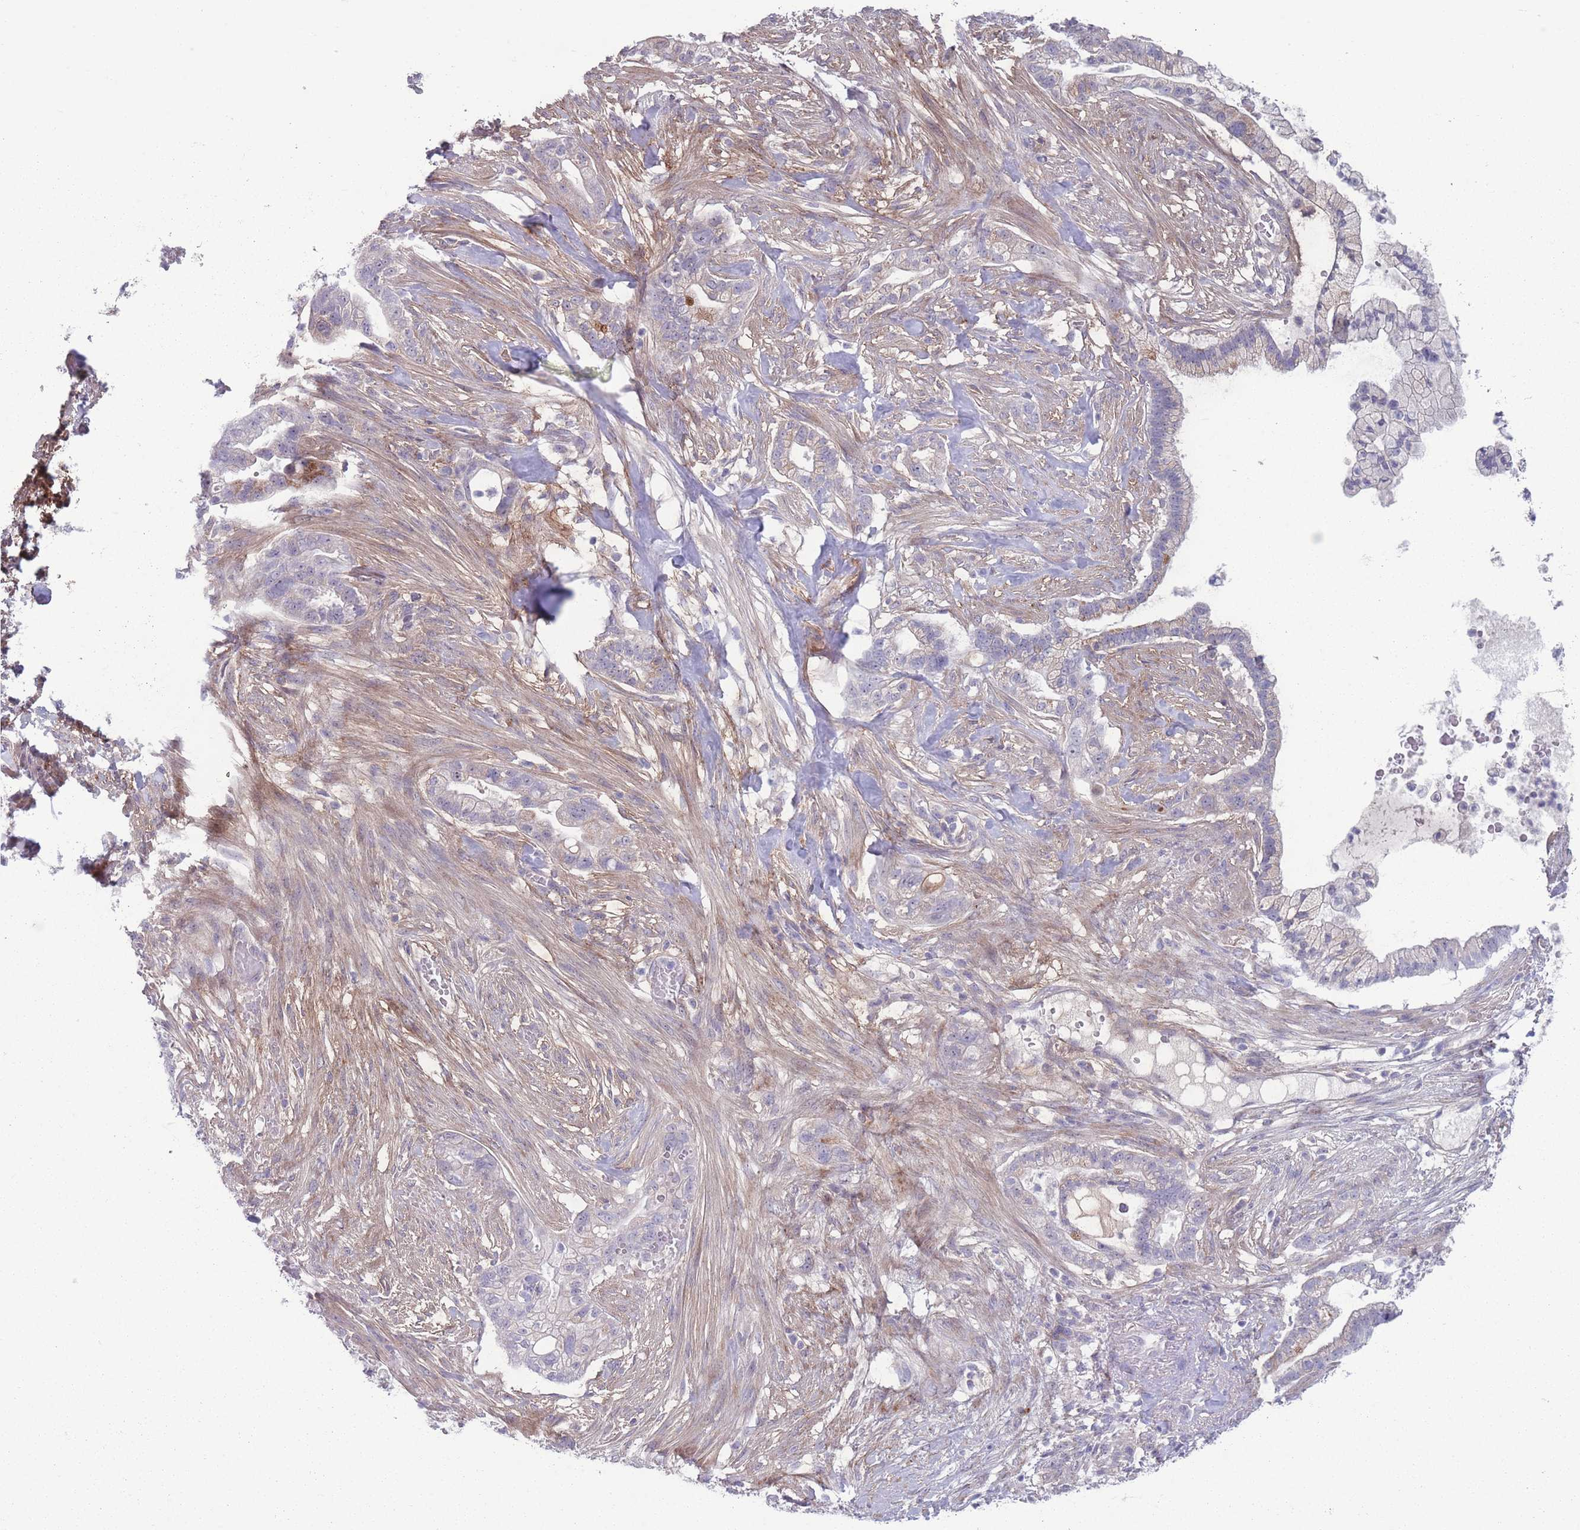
{"staining": {"intensity": "weak", "quantity": "<25%", "location": "cytoplasmic/membranous"}, "tissue": "pancreatic cancer", "cell_type": "Tumor cells", "image_type": "cancer", "snomed": [{"axis": "morphology", "description": "Adenocarcinoma, NOS"}, {"axis": "topography", "description": "Pancreas"}], "caption": "Protein analysis of pancreatic cancer (adenocarcinoma) displays no significant expression in tumor cells.", "gene": "PAIP2B", "patient": {"sex": "male", "age": 44}}